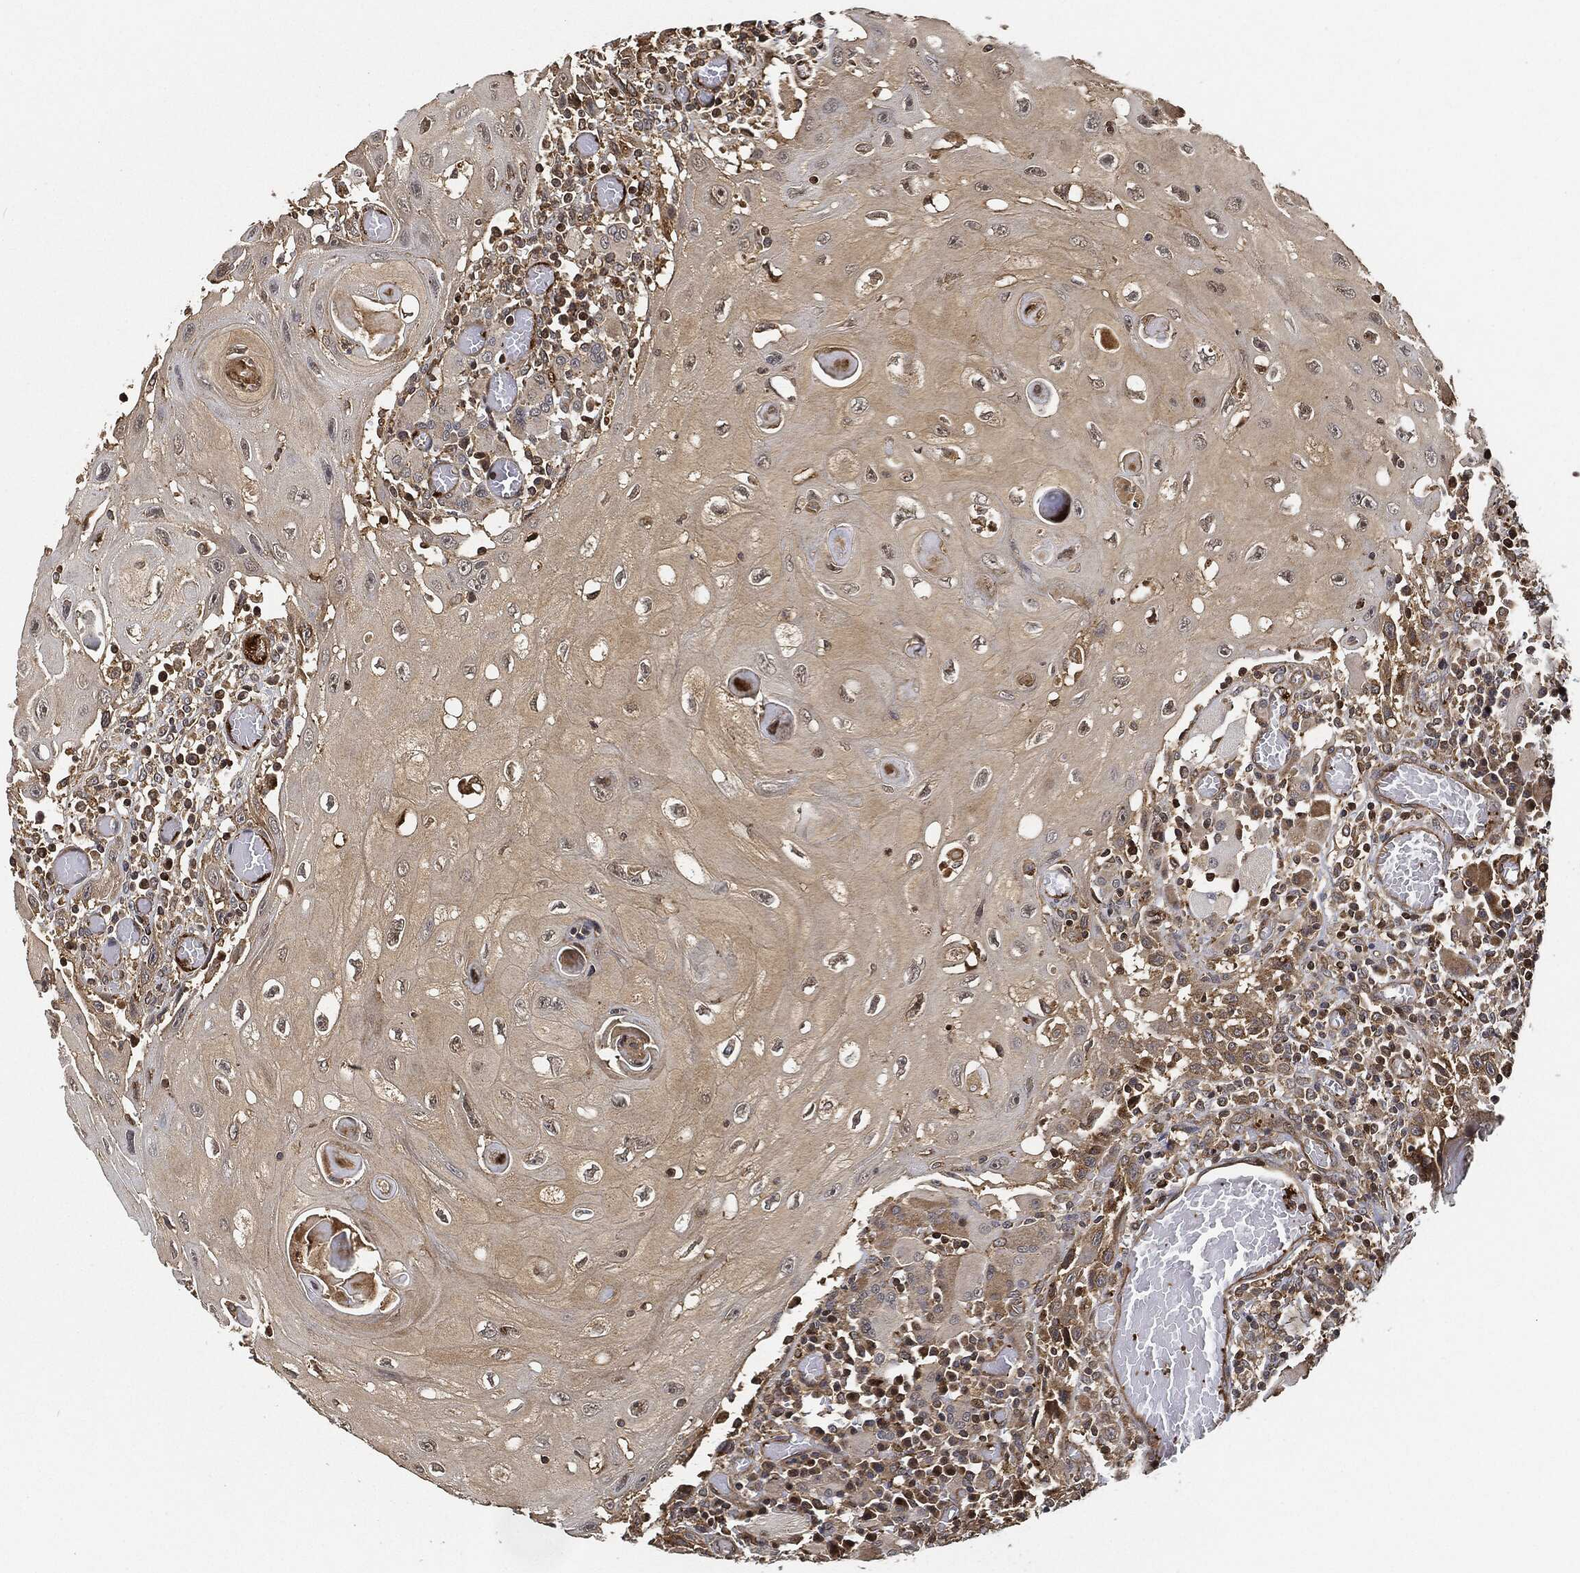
{"staining": {"intensity": "moderate", "quantity": "25%-75%", "location": "cytoplasmic/membranous"}, "tissue": "head and neck cancer", "cell_type": "Tumor cells", "image_type": "cancer", "snomed": [{"axis": "morphology", "description": "Normal tissue, NOS"}, {"axis": "morphology", "description": "Squamous cell carcinoma, NOS"}, {"axis": "topography", "description": "Oral tissue"}, {"axis": "topography", "description": "Head-Neck"}], "caption": "Protein expression analysis of squamous cell carcinoma (head and neck) demonstrates moderate cytoplasmic/membranous expression in about 25%-75% of tumor cells. (IHC, brightfield microscopy, high magnification).", "gene": "MAP3K3", "patient": {"sex": "male", "age": 71}}